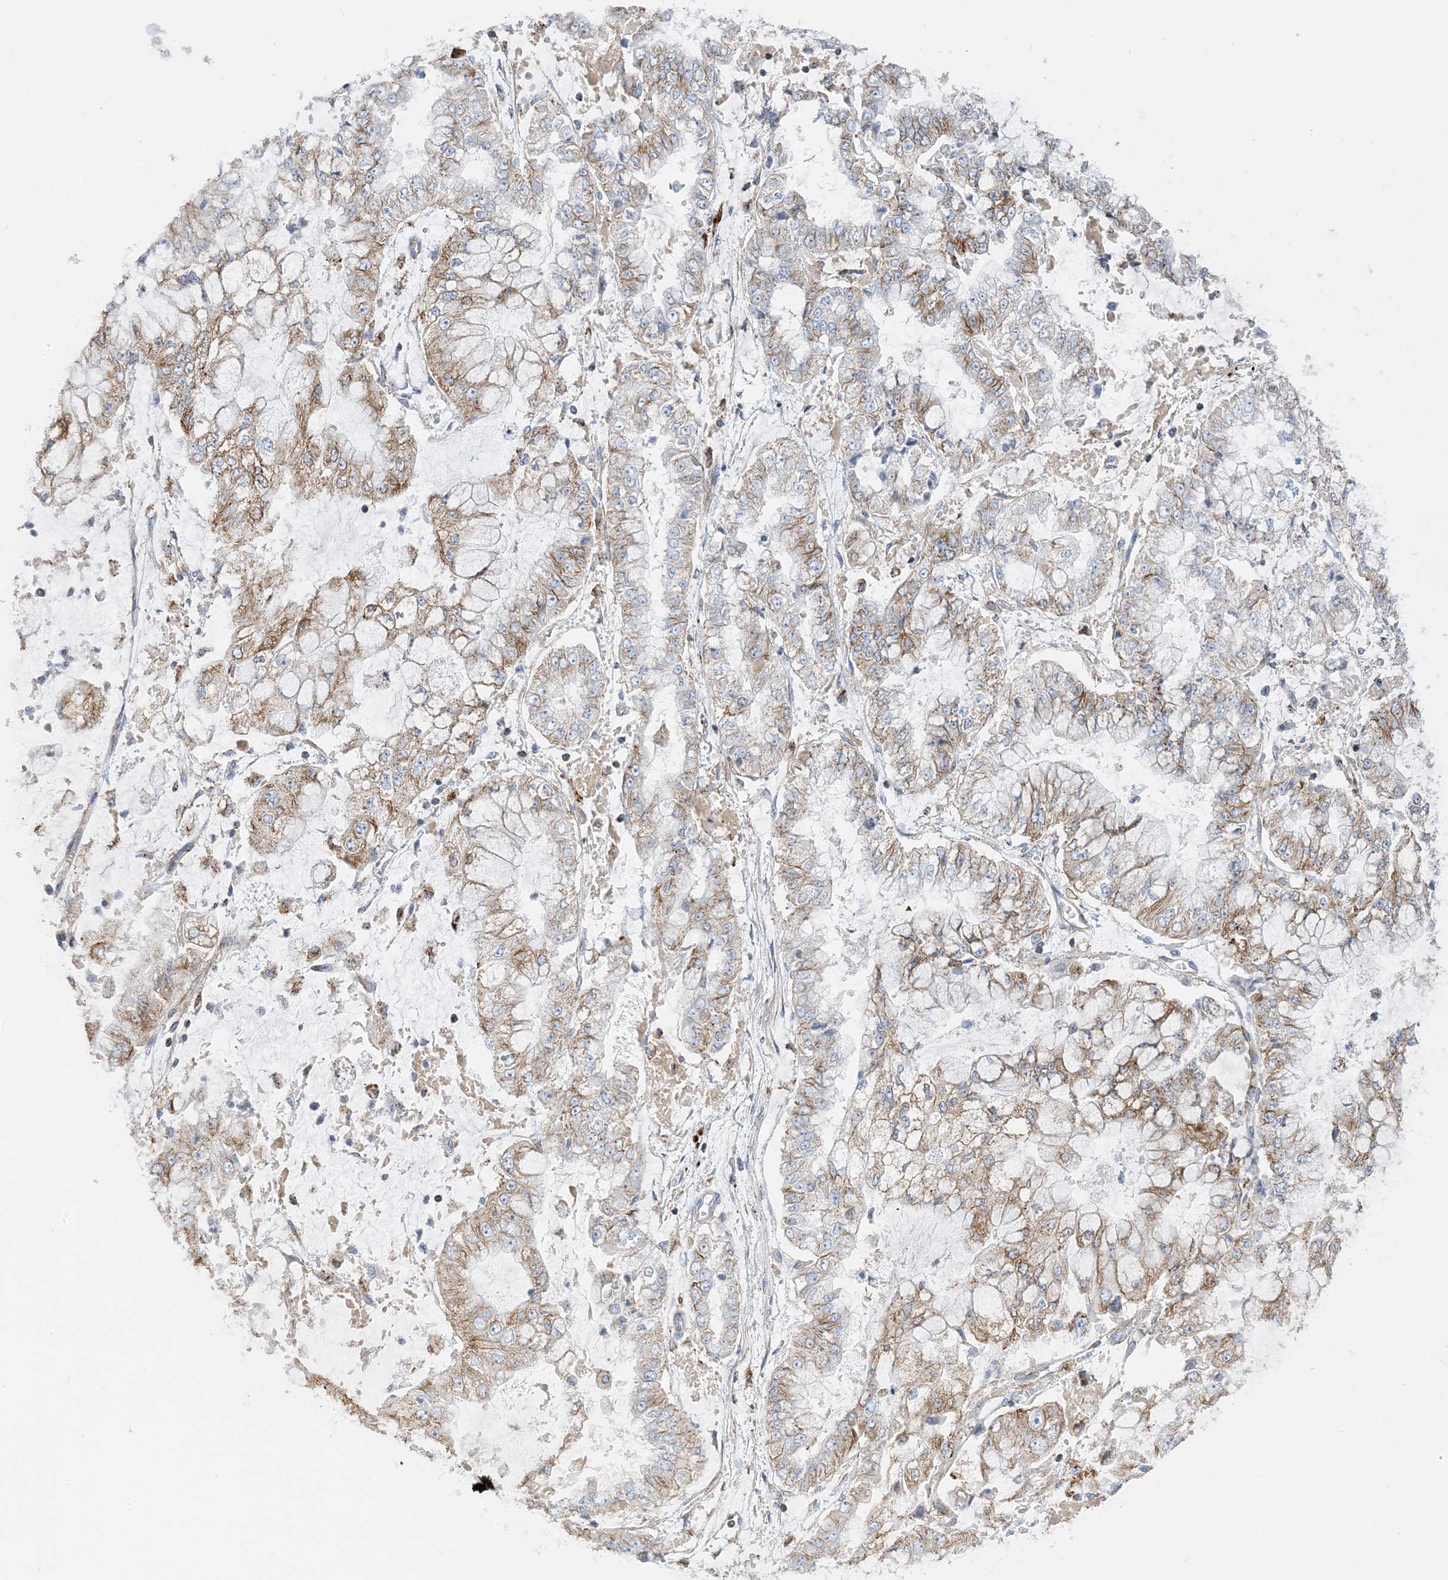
{"staining": {"intensity": "weak", "quantity": ">75%", "location": "cytoplasmic/membranous"}, "tissue": "stomach cancer", "cell_type": "Tumor cells", "image_type": "cancer", "snomed": [{"axis": "morphology", "description": "Adenocarcinoma, NOS"}, {"axis": "topography", "description": "Stomach"}], "caption": "Stomach cancer (adenocarcinoma) stained with DAB IHC displays low levels of weak cytoplasmic/membranous positivity in about >75% of tumor cells.", "gene": "CALHM5", "patient": {"sex": "male", "age": 76}}